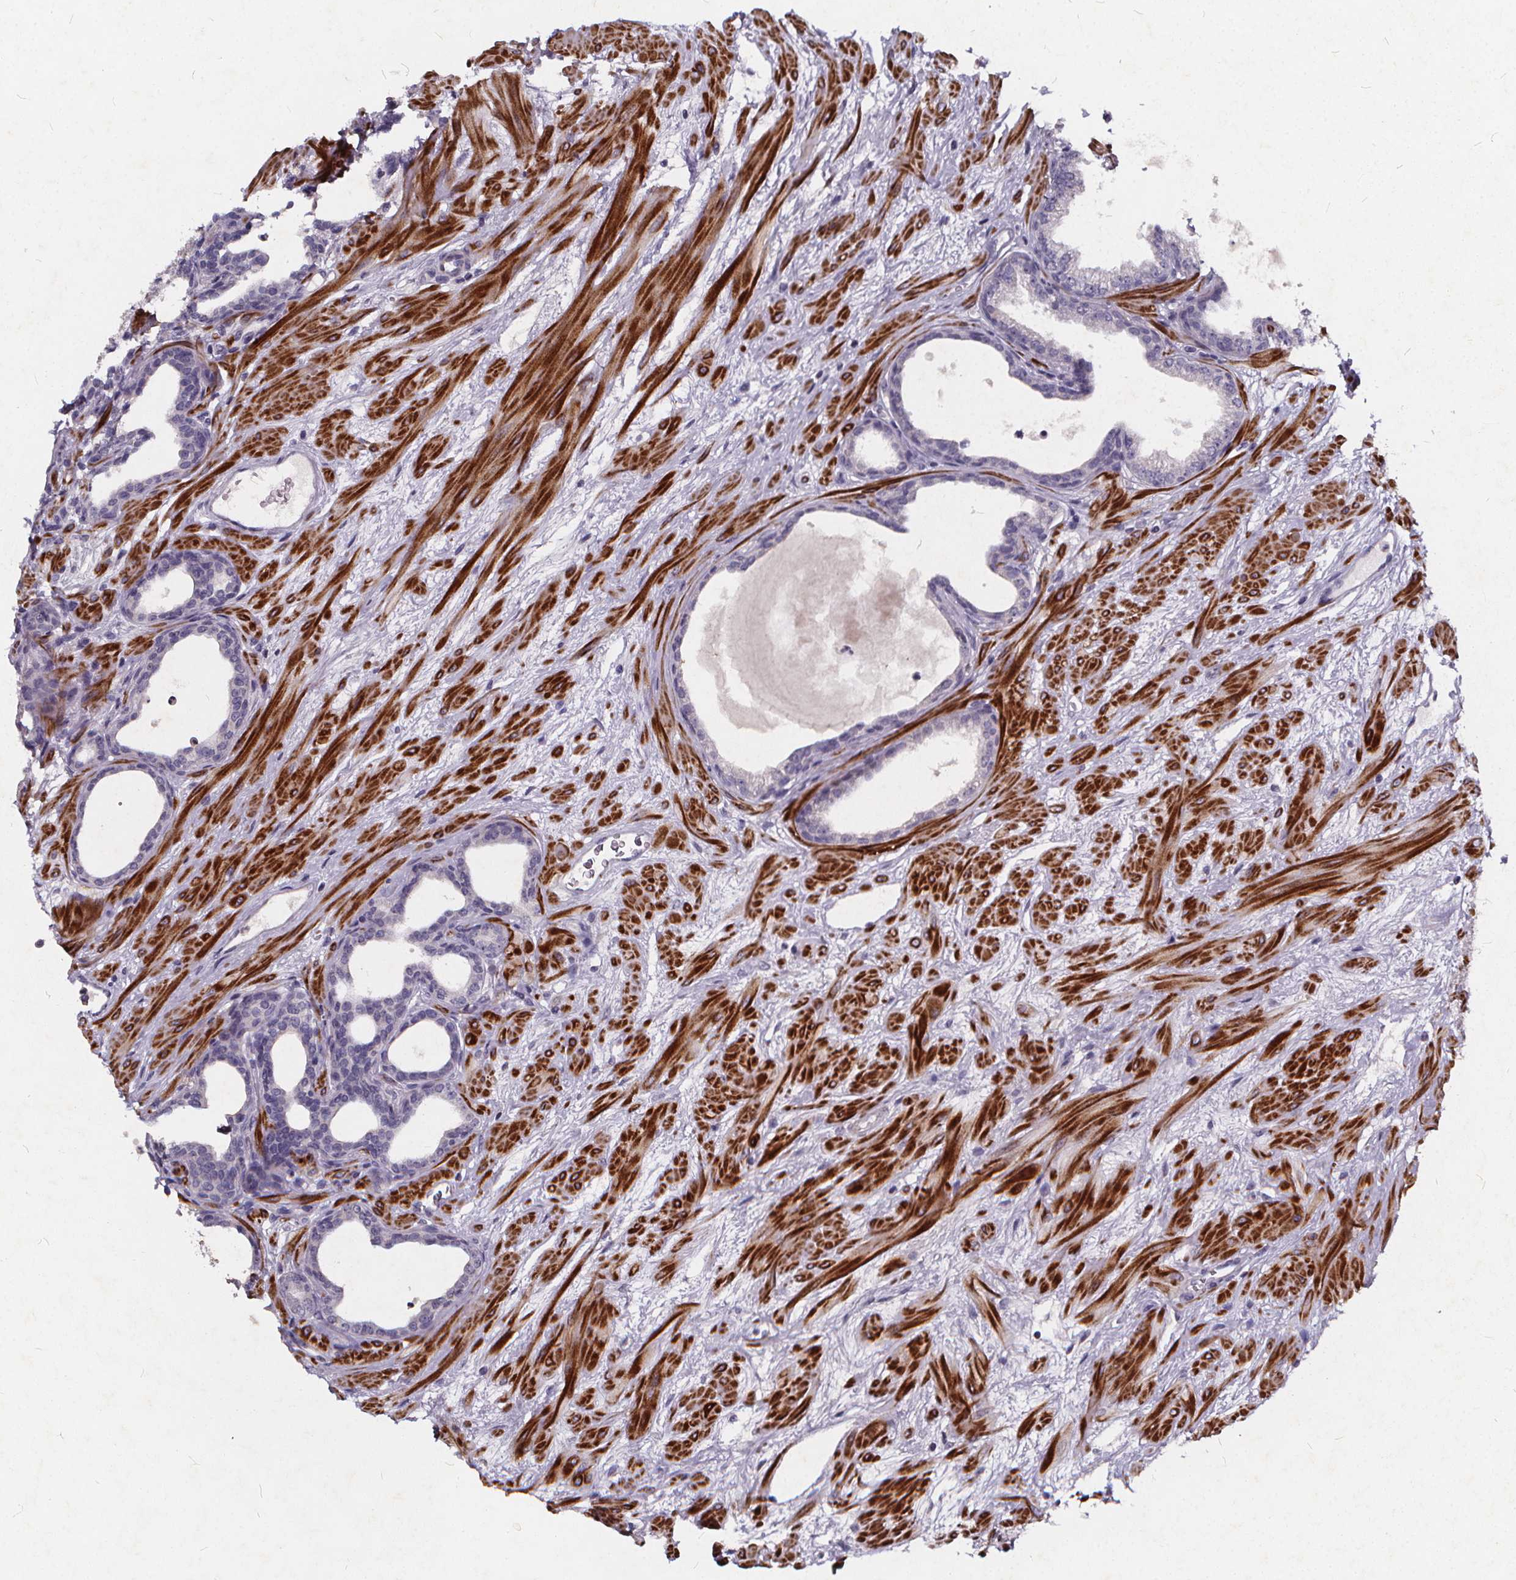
{"staining": {"intensity": "negative", "quantity": "none", "location": "none"}, "tissue": "prostate", "cell_type": "Glandular cells", "image_type": "normal", "snomed": [{"axis": "morphology", "description": "Normal tissue, NOS"}, {"axis": "topography", "description": "Prostate"}], "caption": "Immunohistochemical staining of benign human prostate displays no significant staining in glandular cells. Nuclei are stained in blue.", "gene": "TSPAN14", "patient": {"sex": "male", "age": 37}}